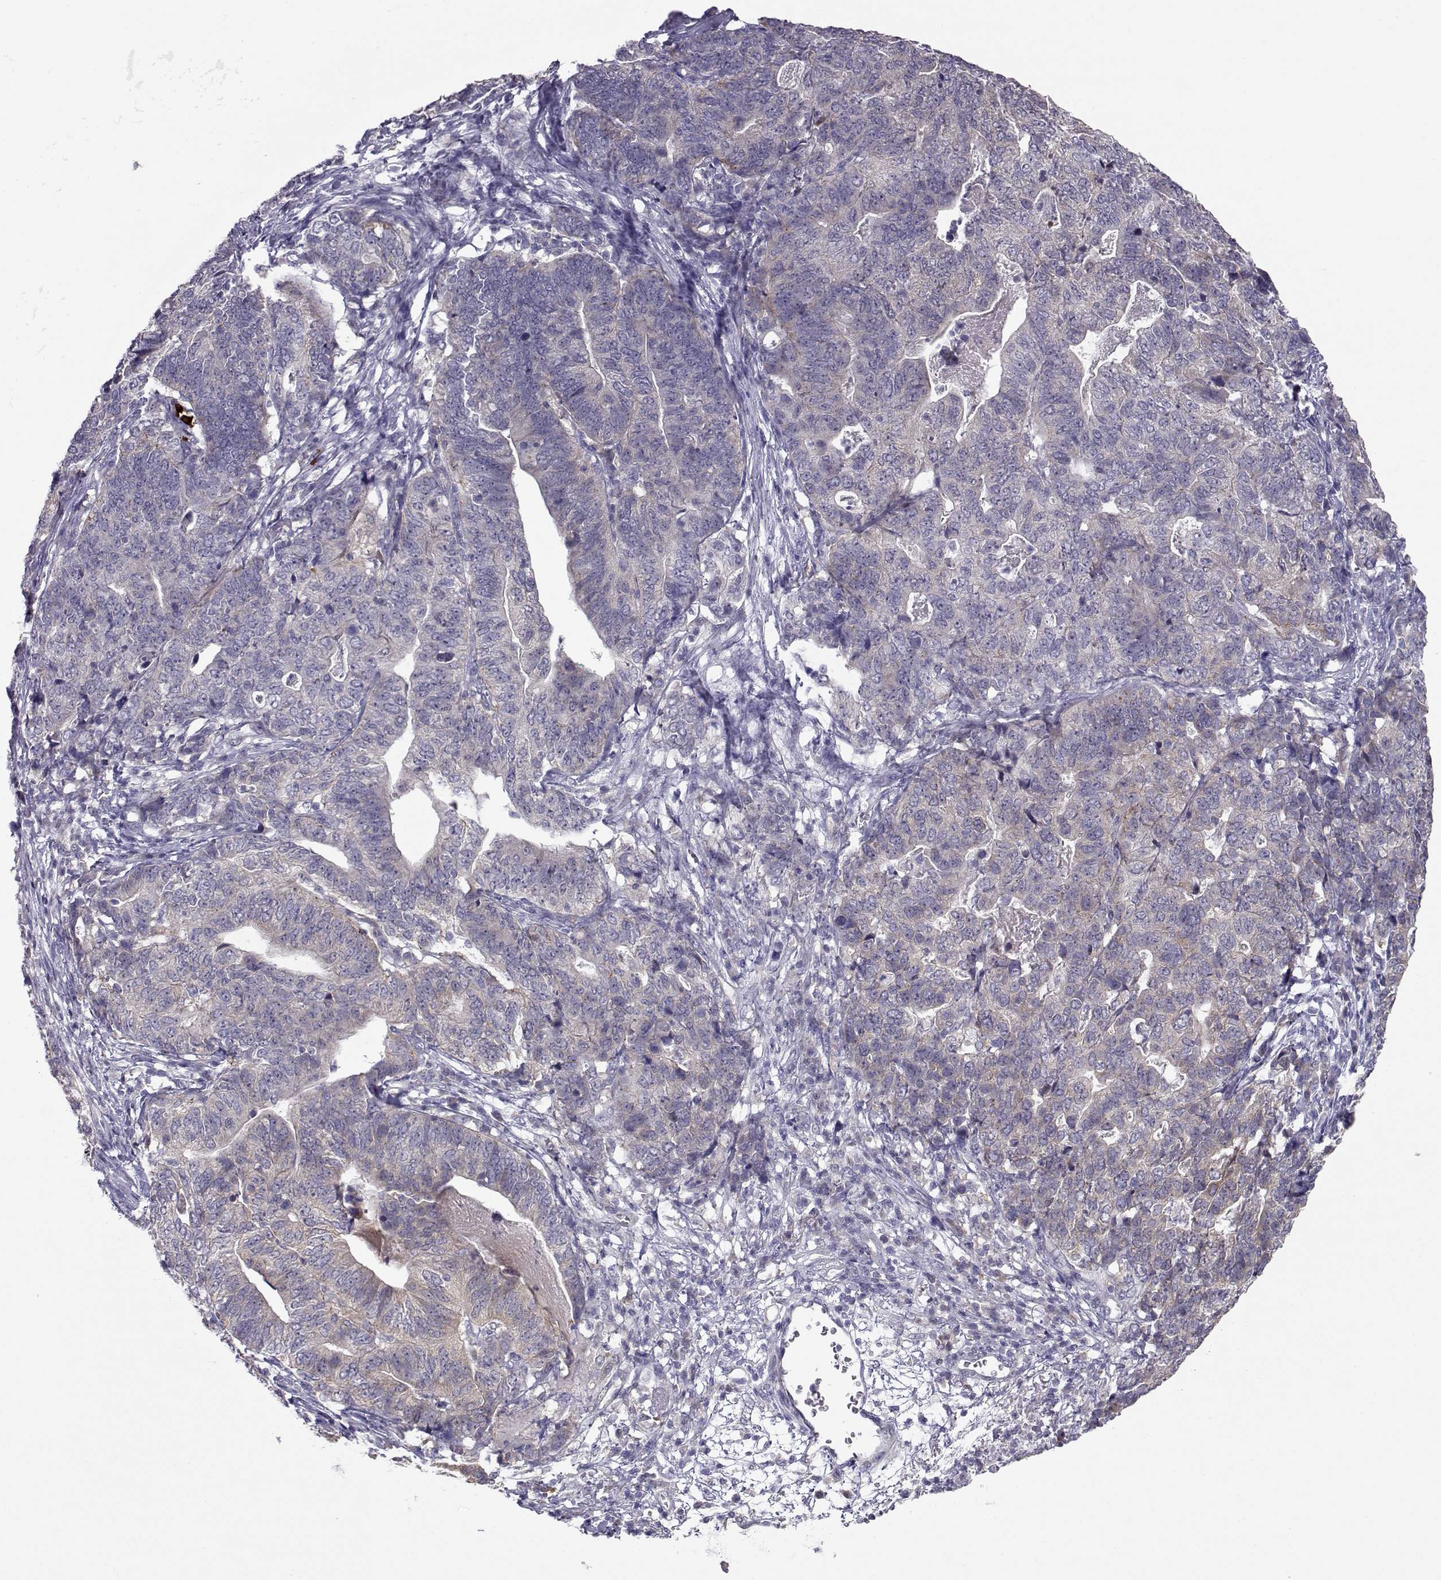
{"staining": {"intensity": "weak", "quantity": "25%-75%", "location": "cytoplasmic/membranous"}, "tissue": "stomach cancer", "cell_type": "Tumor cells", "image_type": "cancer", "snomed": [{"axis": "morphology", "description": "Adenocarcinoma, NOS"}, {"axis": "topography", "description": "Stomach, upper"}], "caption": "An image of human adenocarcinoma (stomach) stained for a protein demonstrates weak cytoplasmic/membranous brown staining in tumor cells.", "gene": "NPVF", "patient": {"sex": "female", "age": 67}}